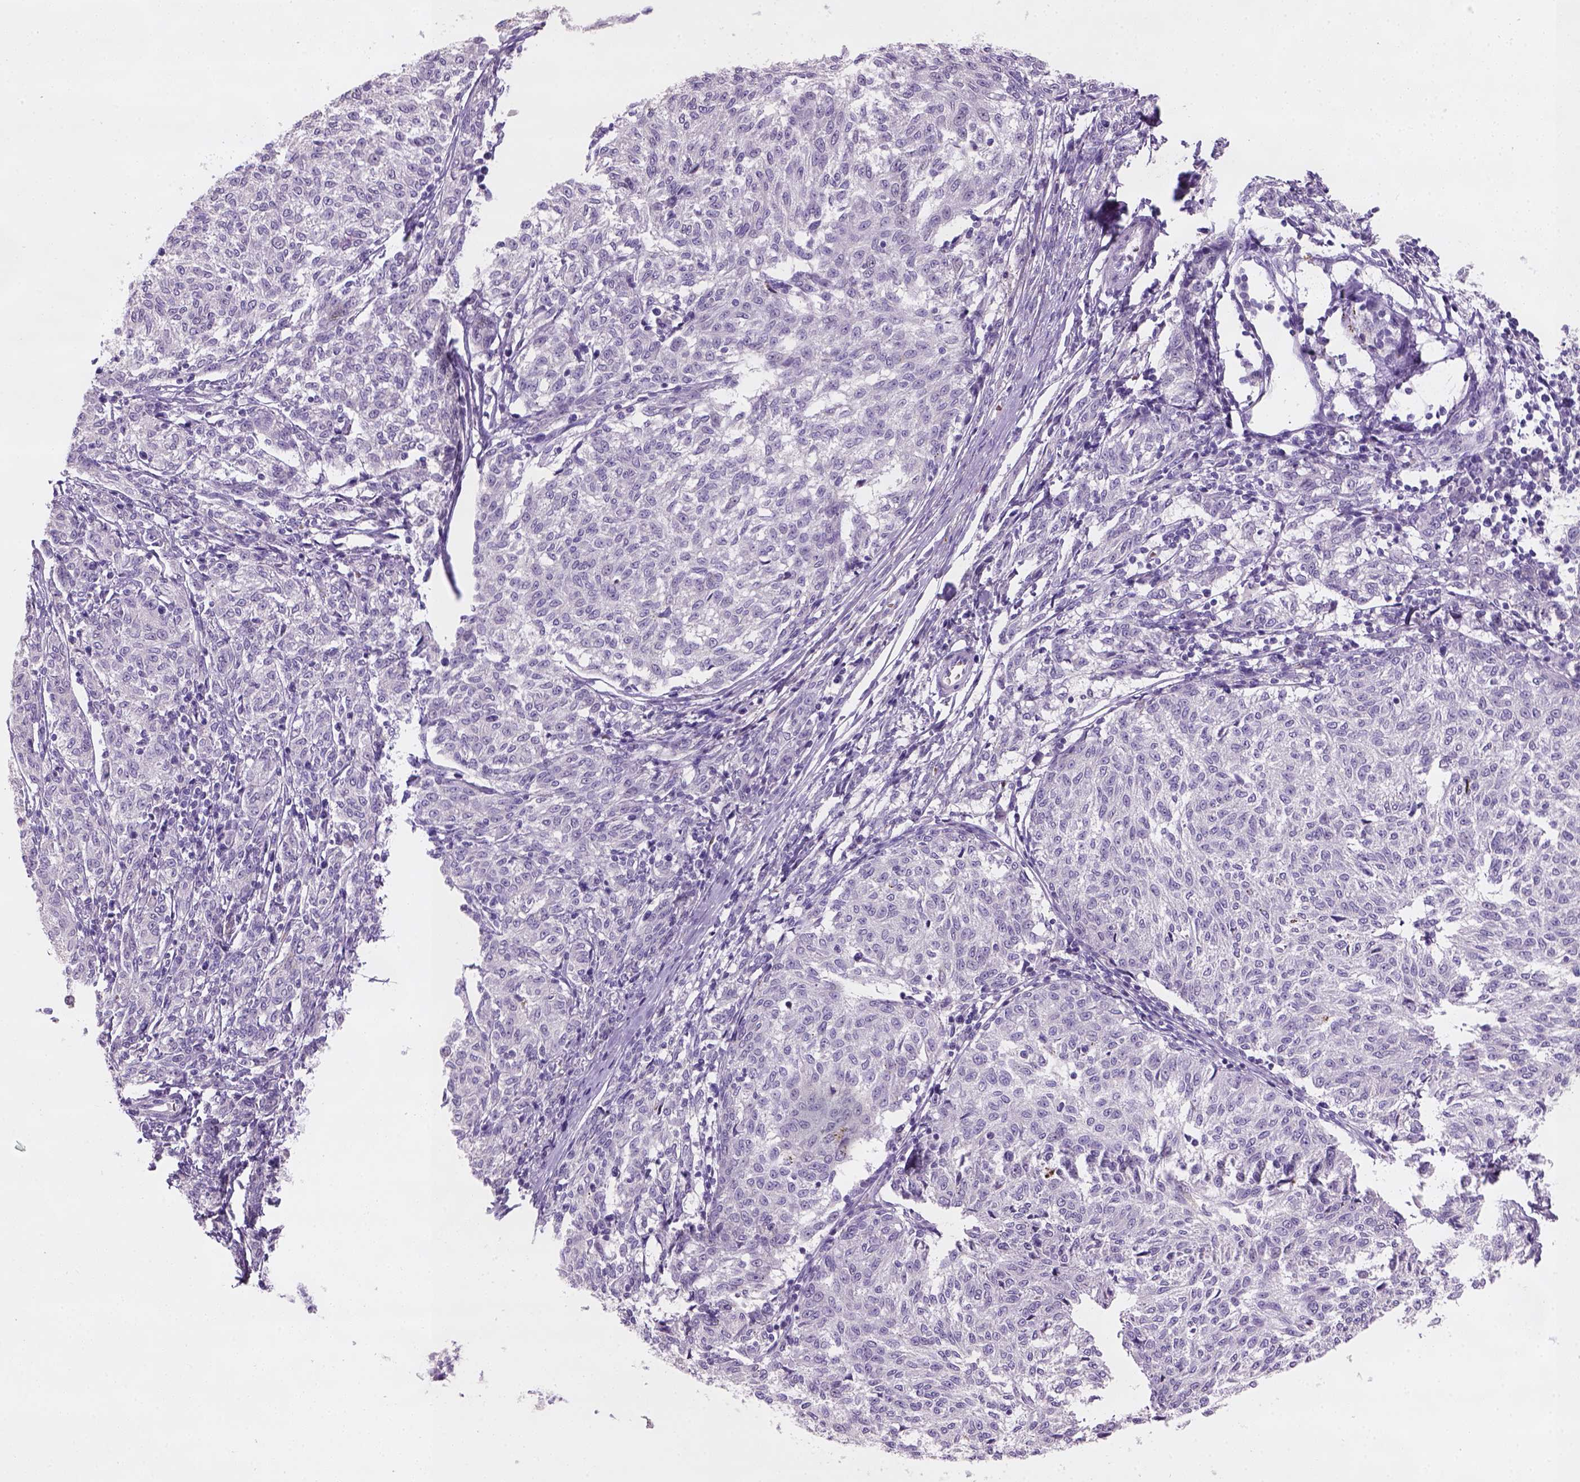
{"staining": {"intensity": "negative", "quantity": "none", "location": "none"}, "tissue": "melanoma", "cell_type": "Tumor cells", "image_type": "cancer", "snomed": [{"axis": "morphology", "description": "Malignant melanoma, NOS"}, {"axis": "topography", "description": "Skin"}], "caption": "An IHC micrograph of malignant melanoma is shown. There is no staining in tumor cells of malignant melanoma.", "gene": "ZMAT4", "patient": {"sex": "female", "age": 72}}